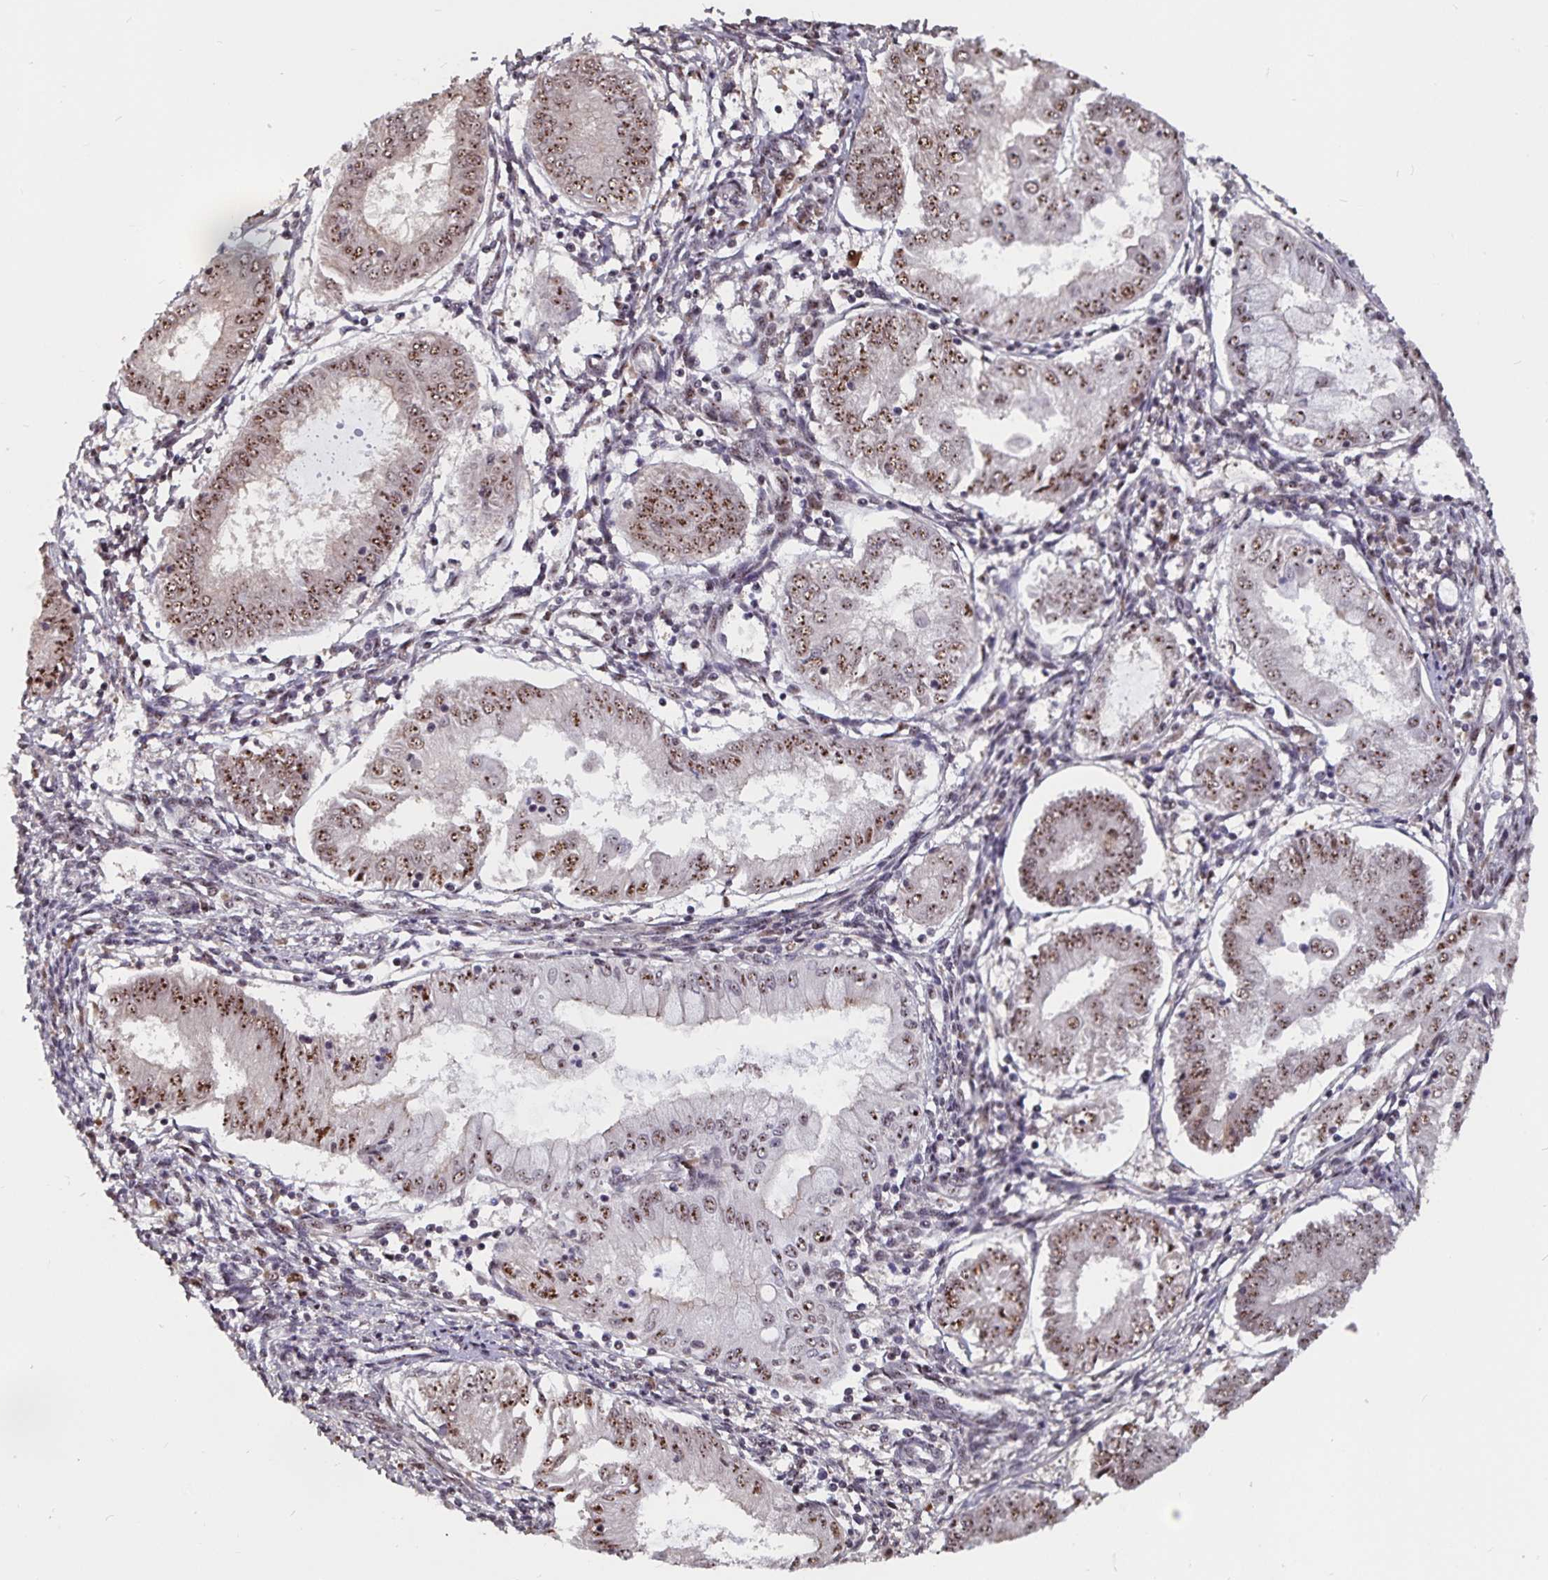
{"staining": {"intensity": "moderate", "quantity": ">75%", "location": "nuclear"}, "tissue": "endometrial cancer", "cell_type": "Tumor cells", "image_type": "cancer", "snomed": [{"axis": "morphology", "description": "Adenocarcinoma, NOS"}, {"axis": "topography", "description": "Endometrium"}], "caption": "A brown stain shows moderate nuclear positivity of a protein in adenocarcinoma (endometrial) tumor cells.", "gene": "LAS1L", "patient": {"sex": "female", "age": 68}}